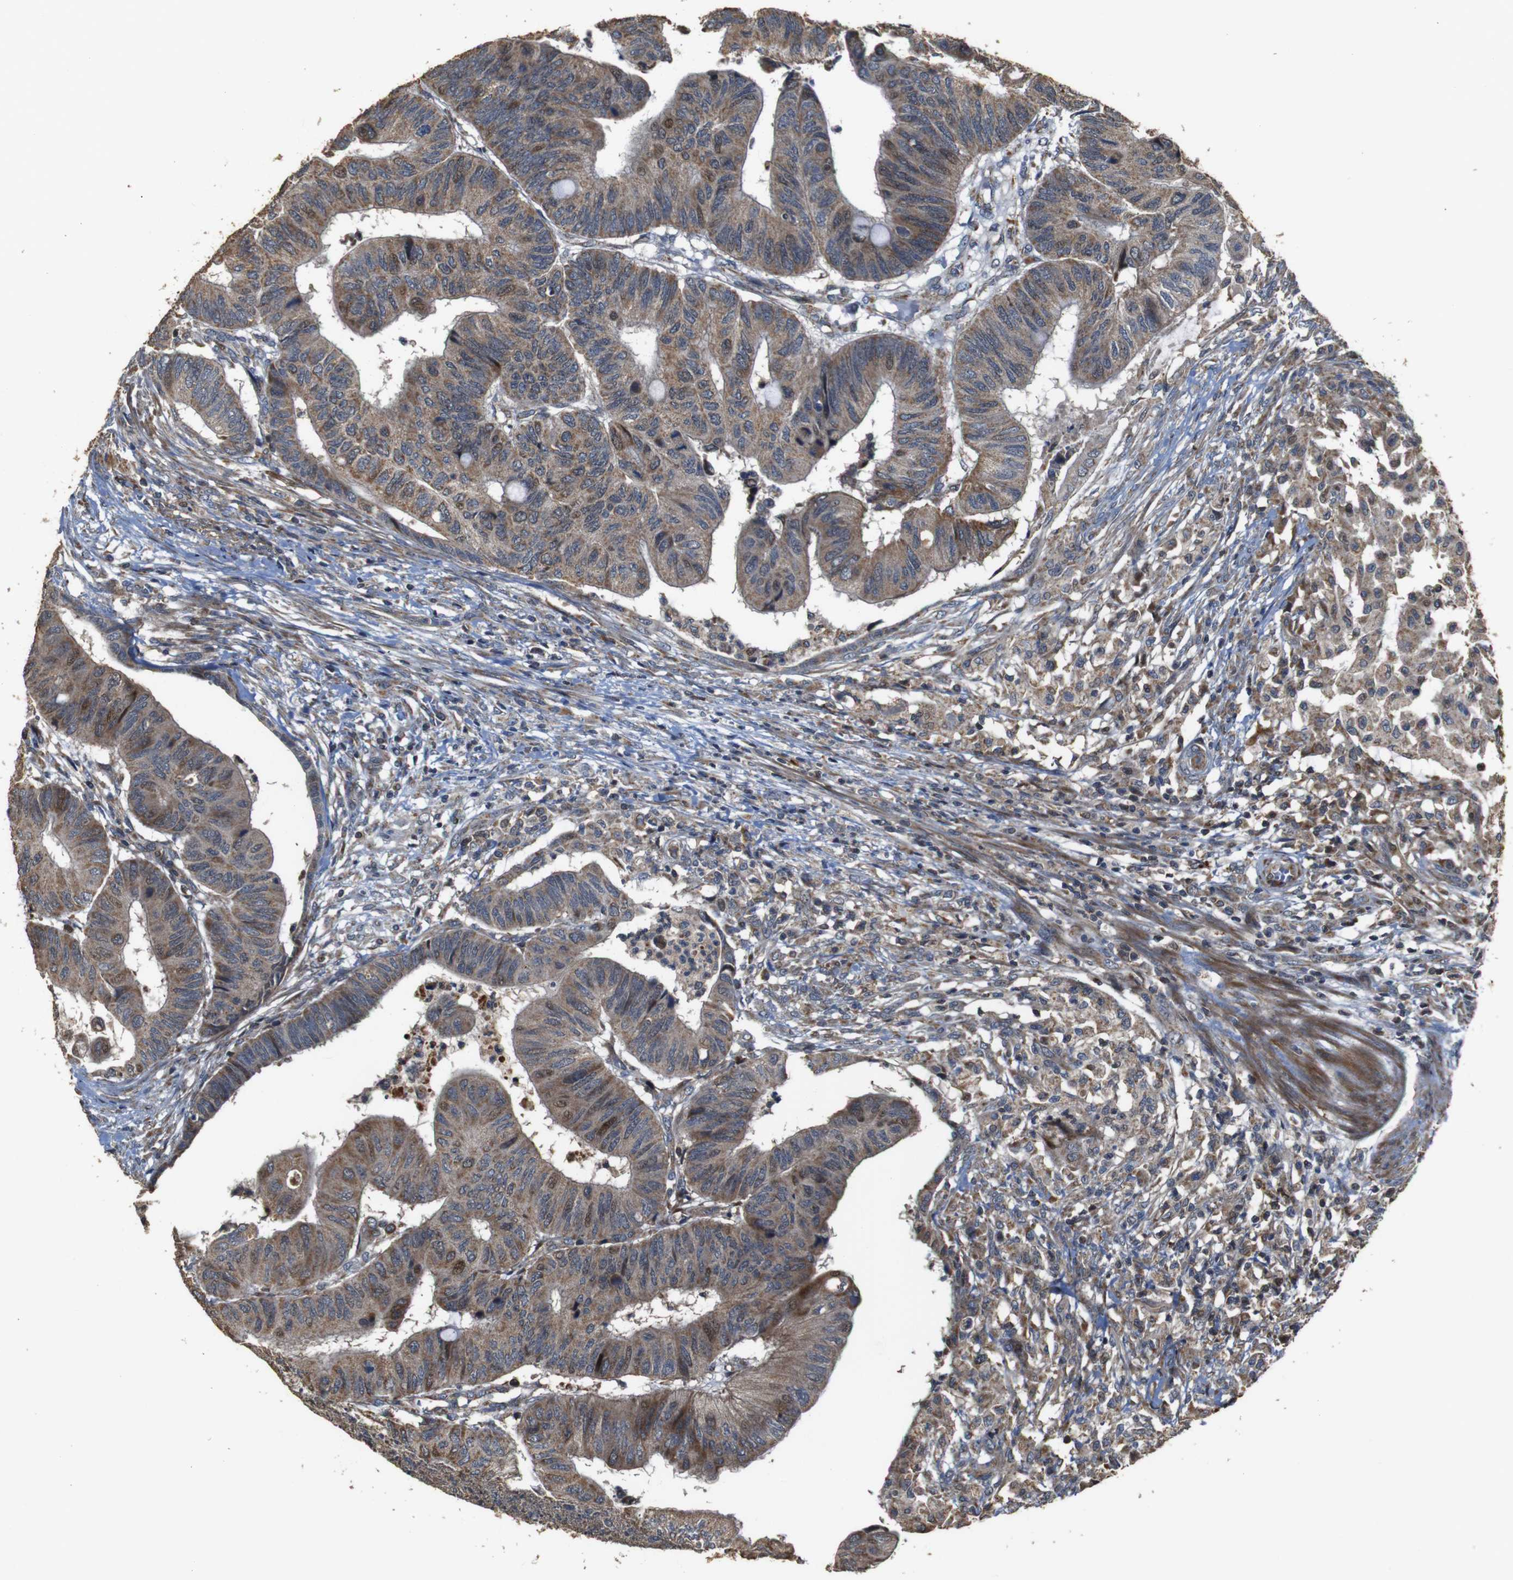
{"staining": {"intensity": "moderate", "quantity": ">75%", "location": "cytoplasmic/membranous"}, "tissue": "colorectal cancer", "cell_type": "Tumor cells", "image_type": "cancer", "snomed": [{"axis": "morphology", "description": "Normal tissue, NOS"}, {"axis": "morphology", "description": "Adenocarcinoma, NOS"}, {"axis": "topography", "description": "Rectum"}, {"axis": "topography", "description": "Peripheral nerve tissue"}], "caption": "IHC (DAB (3,3'-diaminobenzidine)) staining of human colorectal adenocarcinoma demonstrates moderate cytoplasmic/membranous protein staining in about >75% of tumor cells.", "gene": "SNN", "patient": {"sex": "male", "age": 92}}